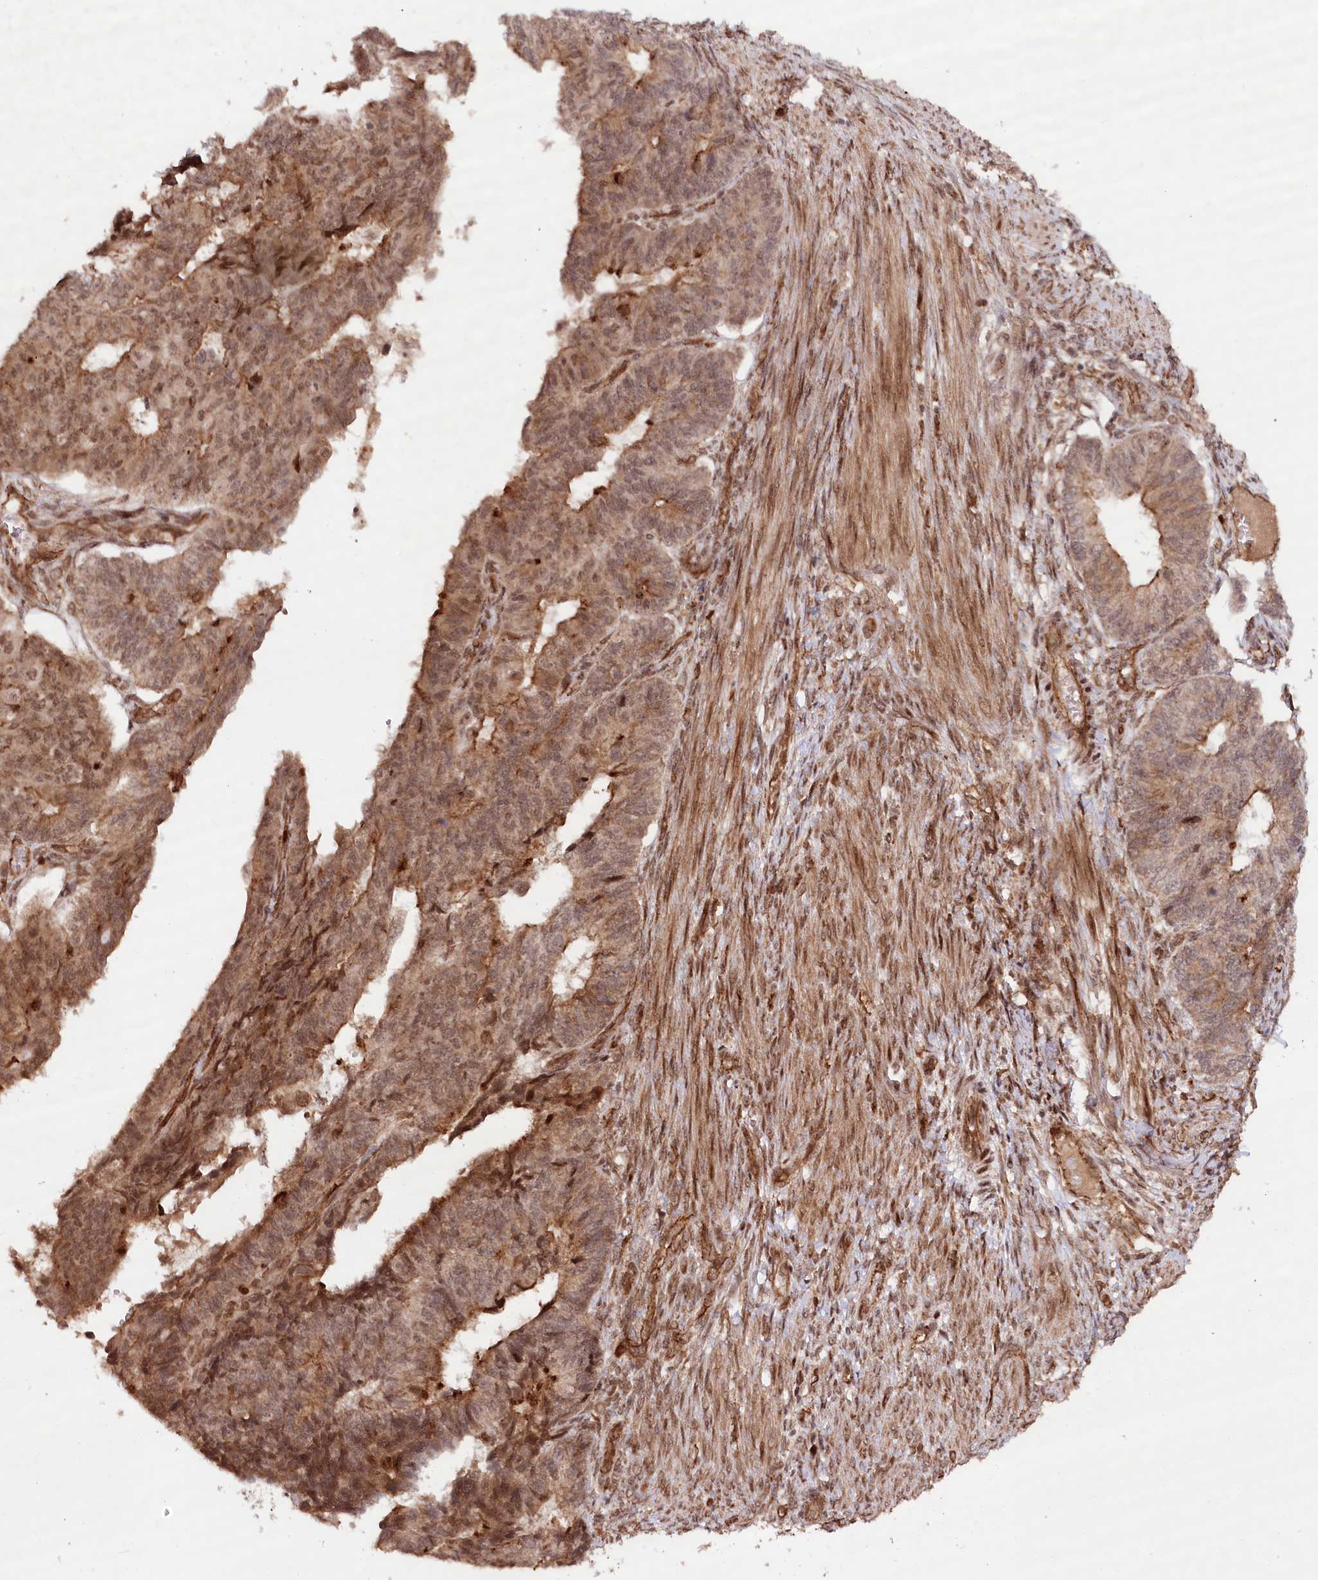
{"staining": {"intensity": "moderate", "quantity": ">75%", "location": "cytoplasmic/membranous,nuclear"}, "tissue": "endometrial cancer", "cell_type": "Tumor cells", "image_type": "cancer", "snomed": [{"axis": "morphology", "description": "Adenocarcinoma, NOS"}, {"axis": "topography", "description": "Endometrium"}], "caption": "Tumor cells exhibit medium levels of moderate cytoplasmic/membranous and nuclear positivity in approximately >75% of cells in endometrial adenocarcinoma.", "gene": "ALKBH8", "patient": {"sex": "female", "age": 32}}